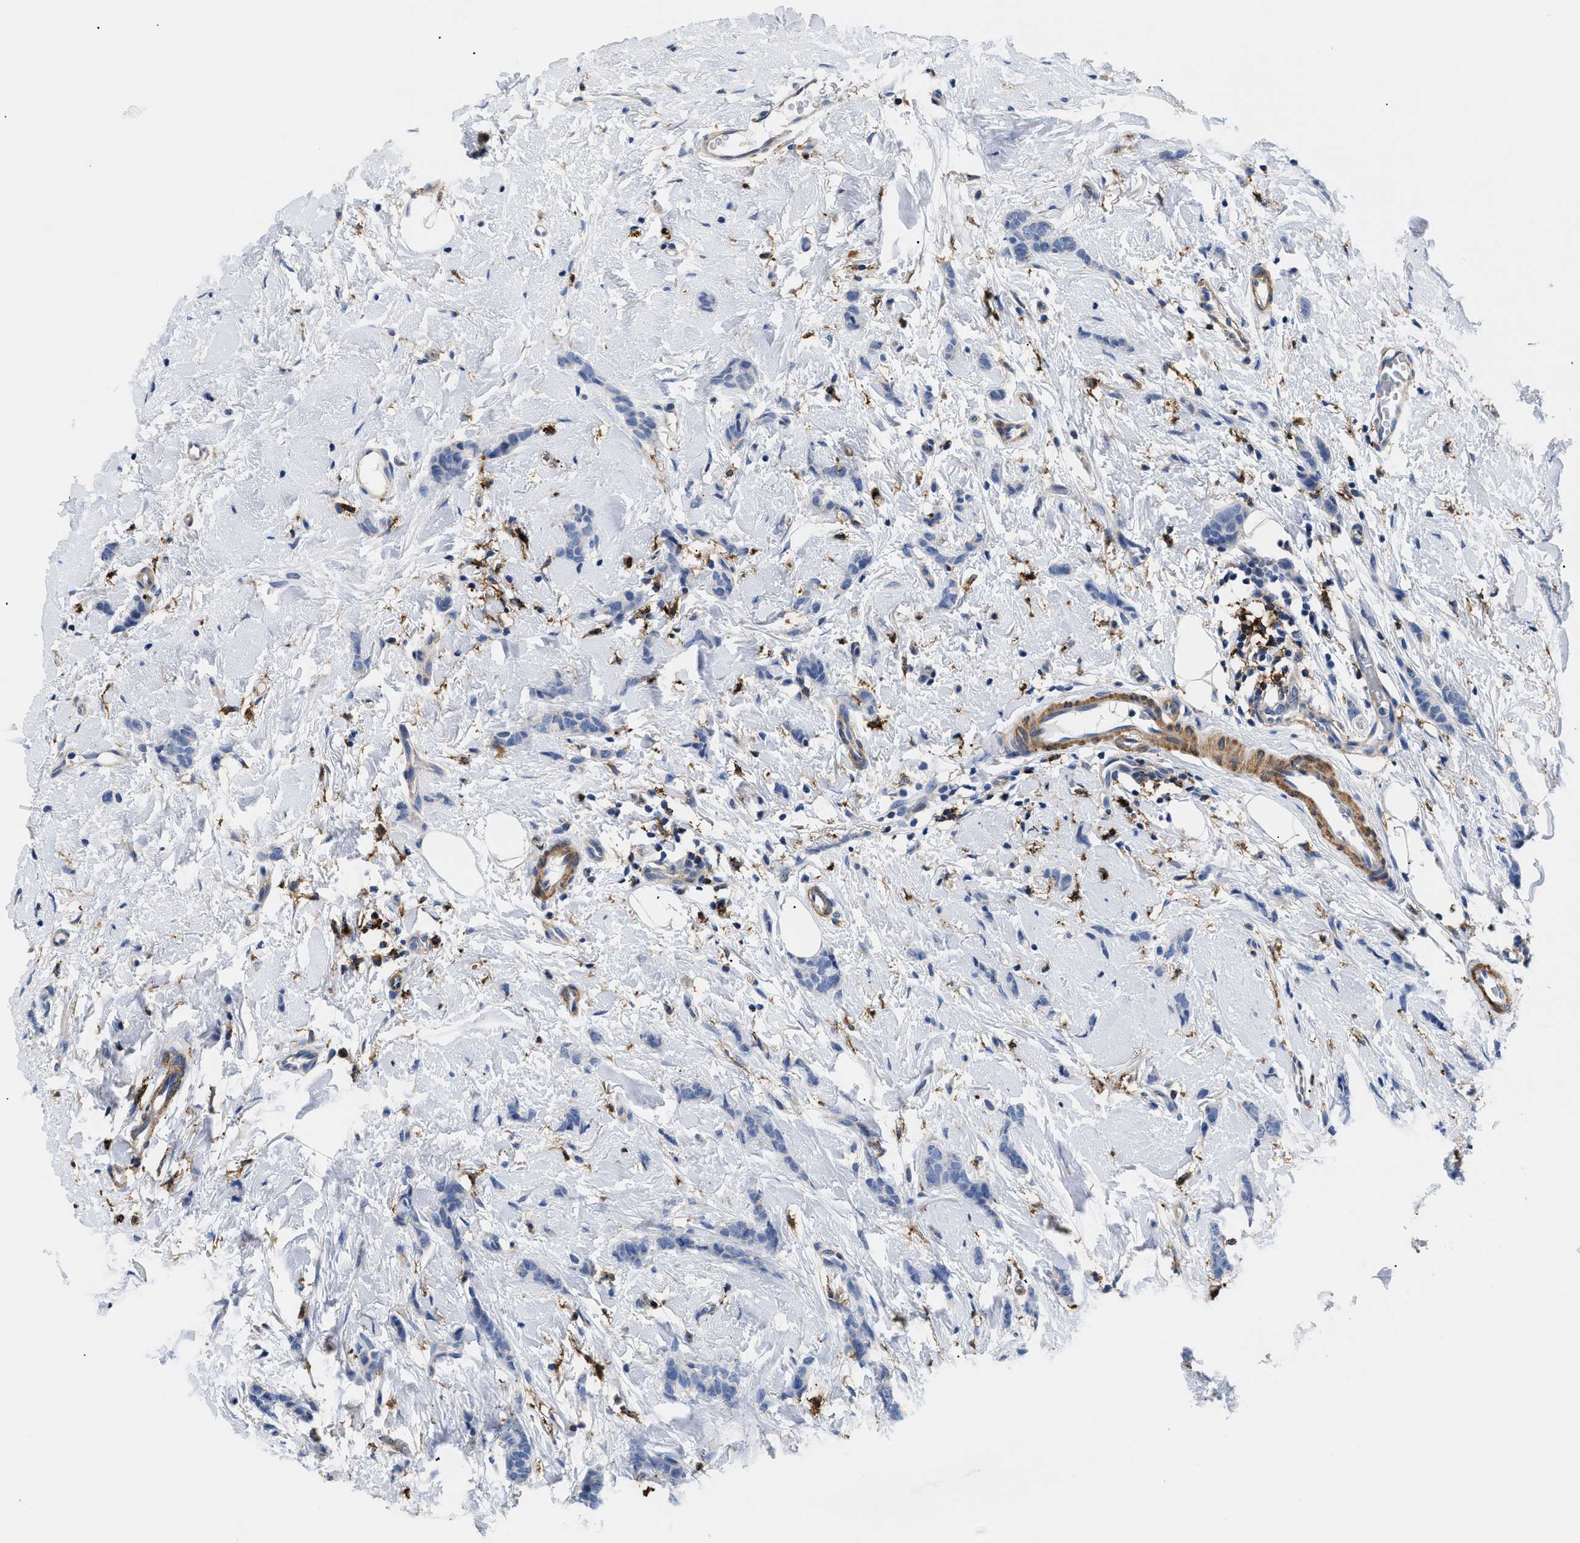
{"staining": {"intensity": "negative", "quantity": "none", "location": "none"}, "tissue": "breast cancer", "cell_type": "Tumor cells", "image_type": "cancer", "snomed": [{"axis": "morphology", "description": "Lobular carcinoma"}, {"axis": "topography", "description": "Skin"}, {"axis": "topography", "description": "Breast"}], "caption": "Breast cancer was stained to show a protein in brown. There is no significant positivity in tumor cells.", "gene": "HLA-DPA1", "patient": {"sex": "female", "age": 46}}